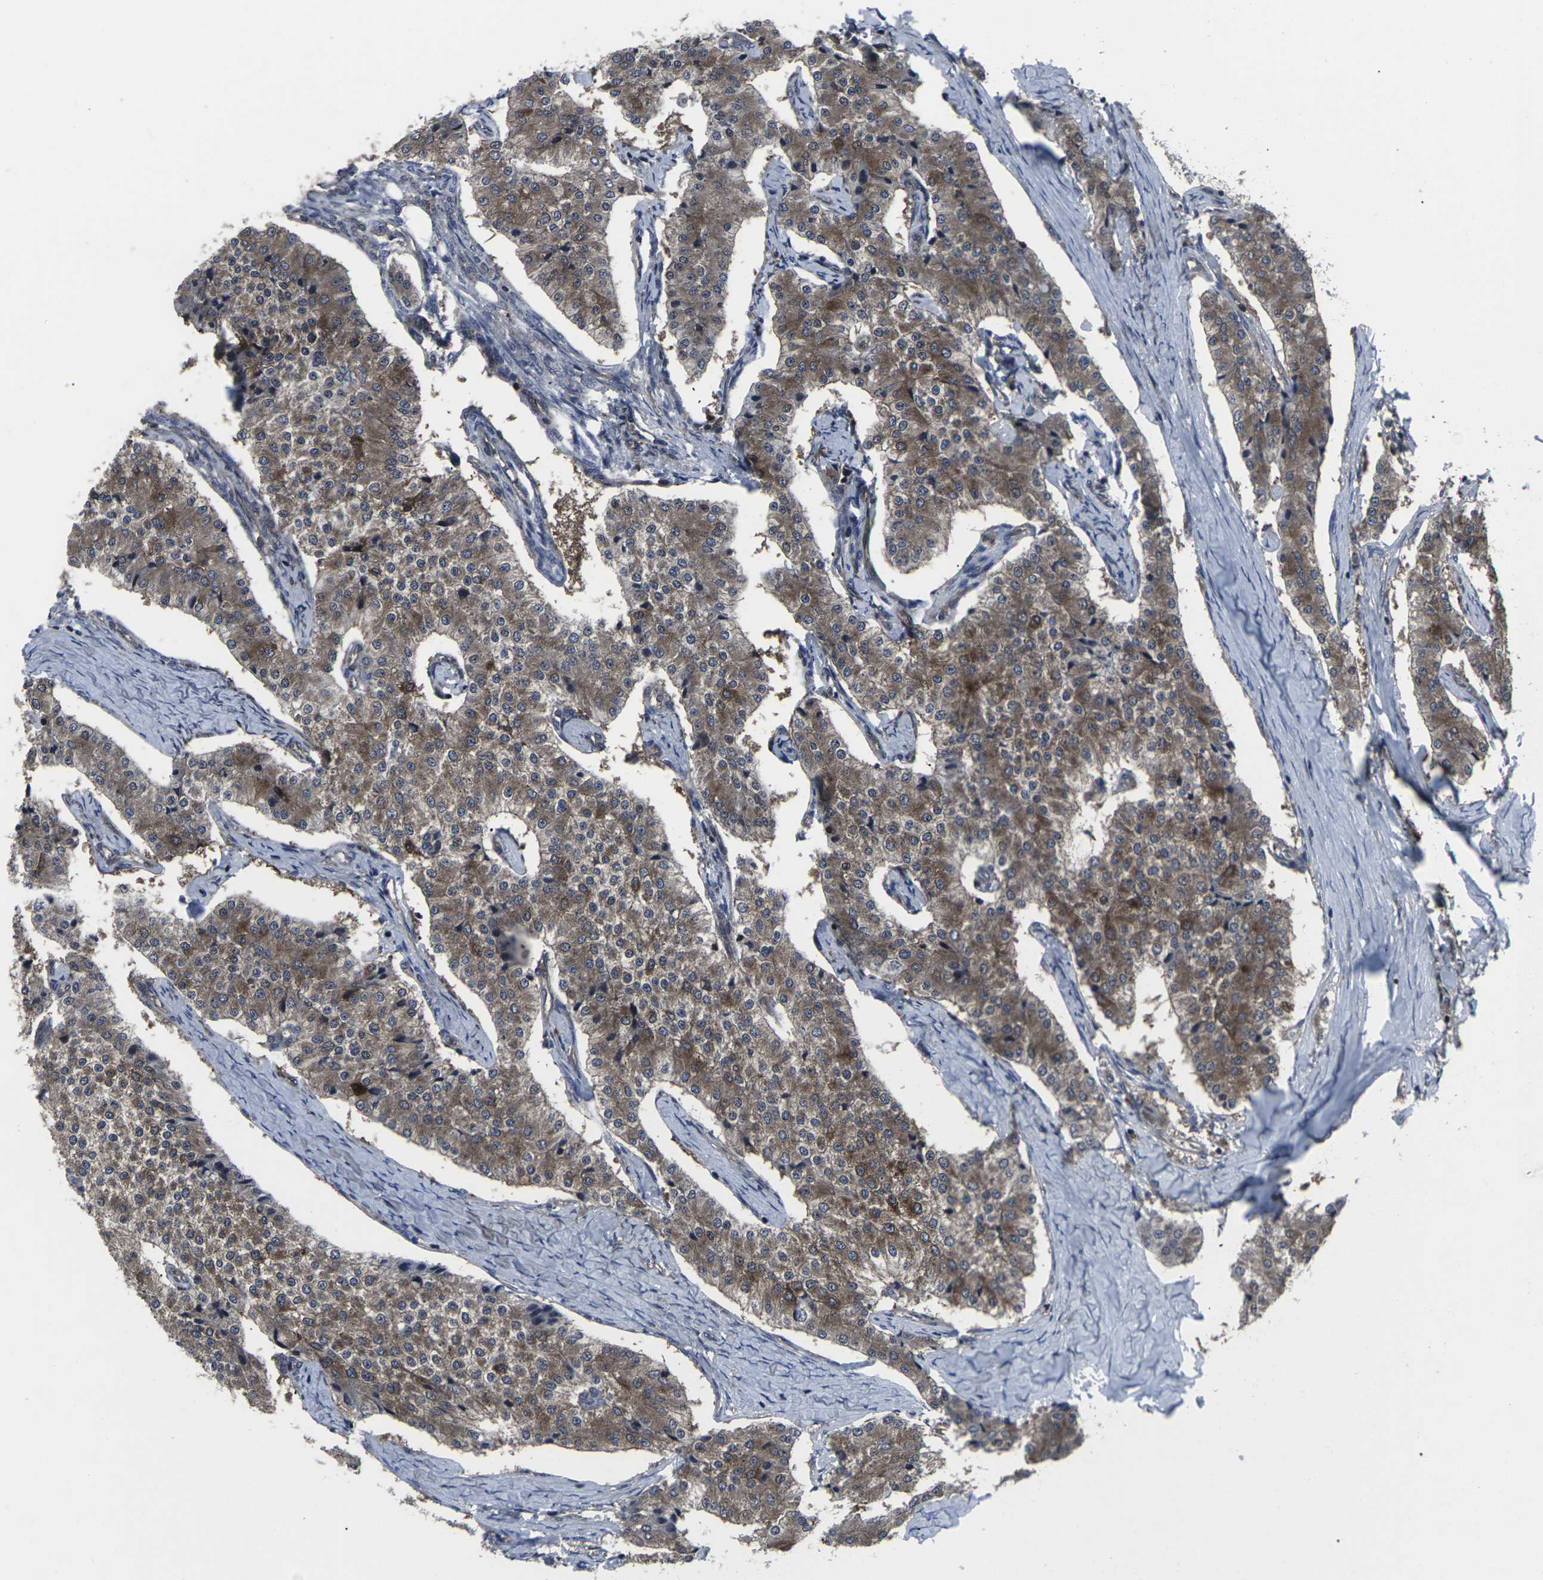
{"staining": {"intensity": "moderate", "quantity": ">75%", "location": "cytoplasmic/membranous"}, "tissue": "carcinoid", "cell_type": "Tumor cells", "image_type": "cancer", "snomed": [{"axis": "morphology", "description": "Carcinoid, malignant, NOS"}, {"axis": "topography", "description": "Colon"}], "caption": "A medium amount of moderate cytoplasmic/membranous positivity is appreciated in about >75% of tumor cells in carcinoid tissue.", "gene": "HPRT1", "patient": {"sex": "female", "age": 52}}